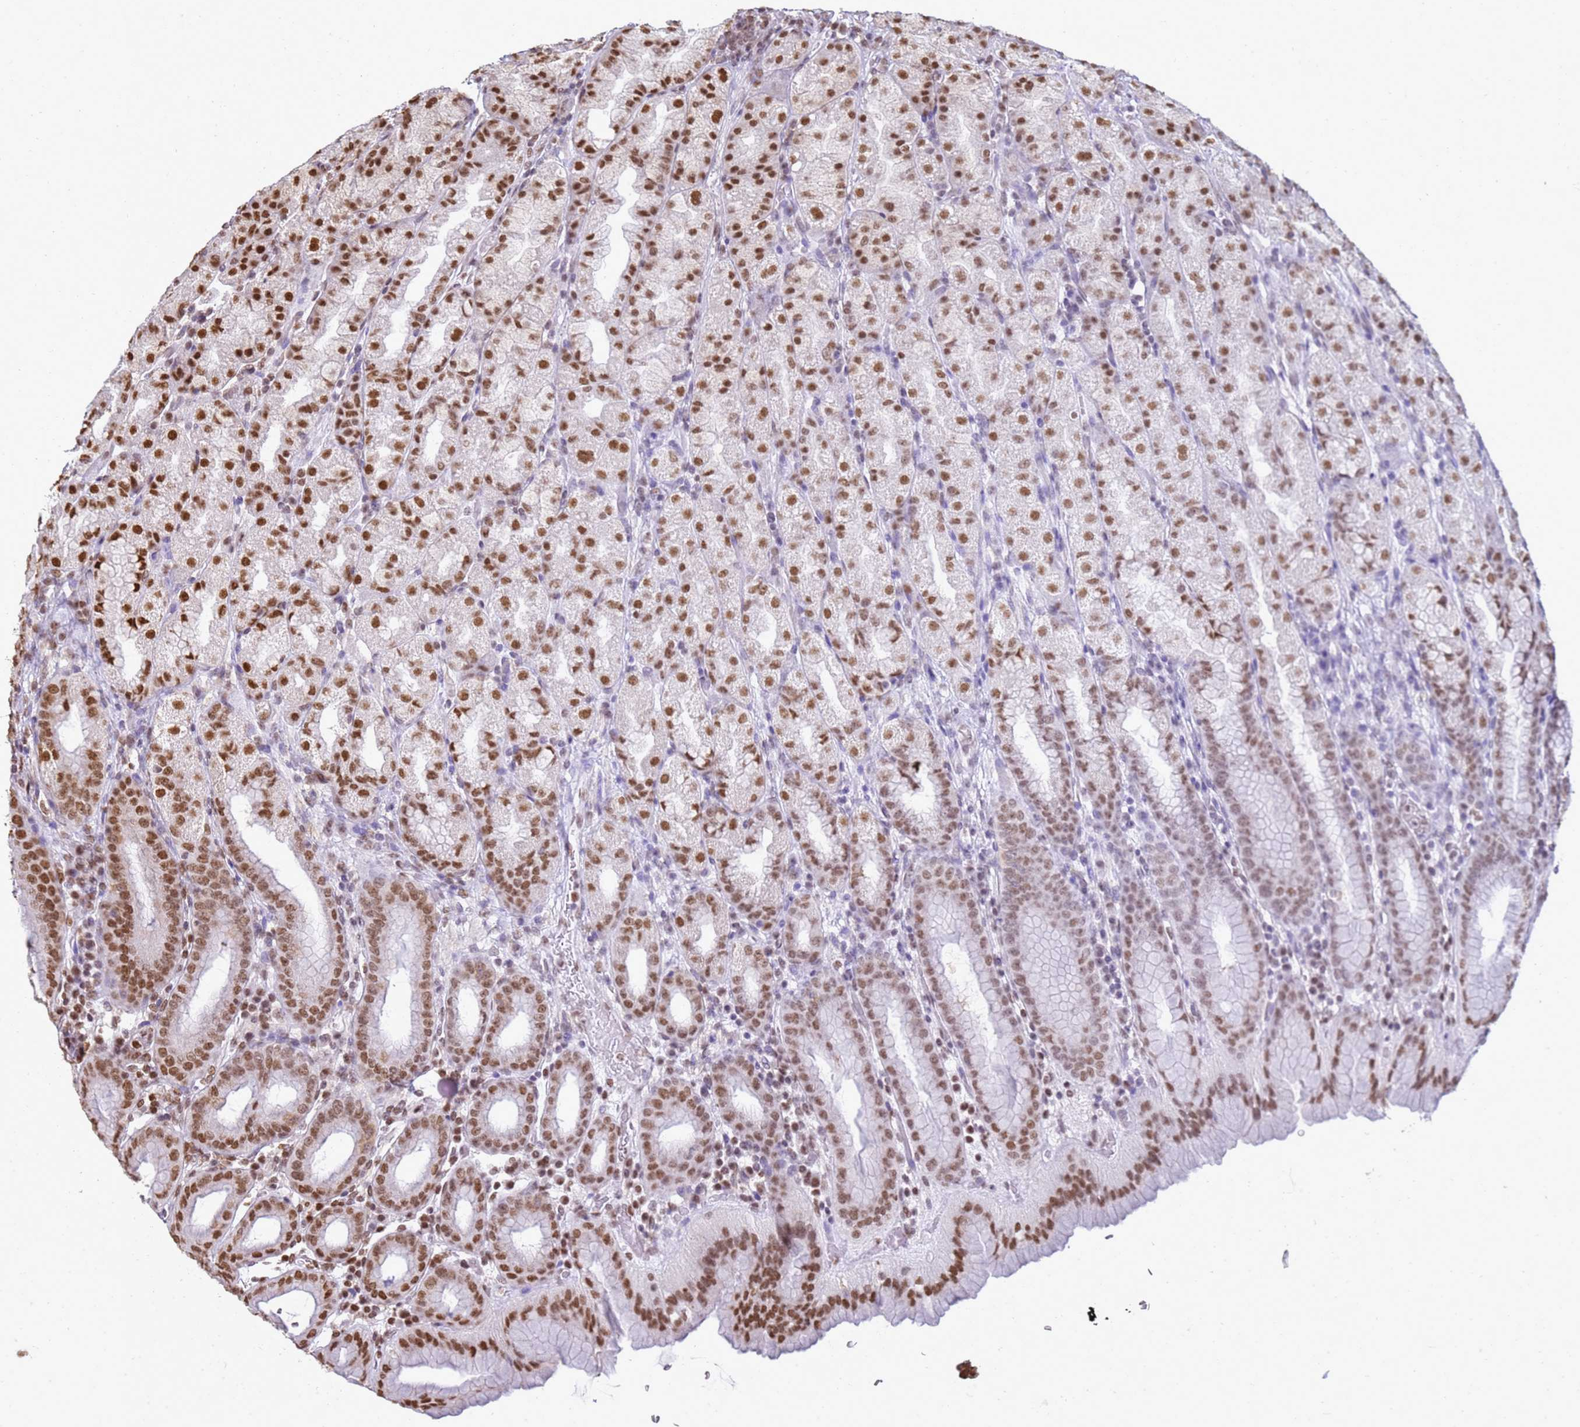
{"staining": {"intensity": "moderate", "quantity": ">75%", "location": "nuclear"}, "tissue": "stomach", "cell_type": "Glandular cells", "image_type": "normal", "snomed": [{"axis": "morphology", "description": "Normal tissue, NOS"}, {"axis": "topography", "description": "Stomach, upper"}, {"axis": "topography", "description": "Stomach"}], "caption": "The histopathology image shows a brown stain indicating the presence of a protein in the nuclear of glandular cells in stomach.", "gene": "APEX1", "patient": {"sex": "male", "age": 68}}